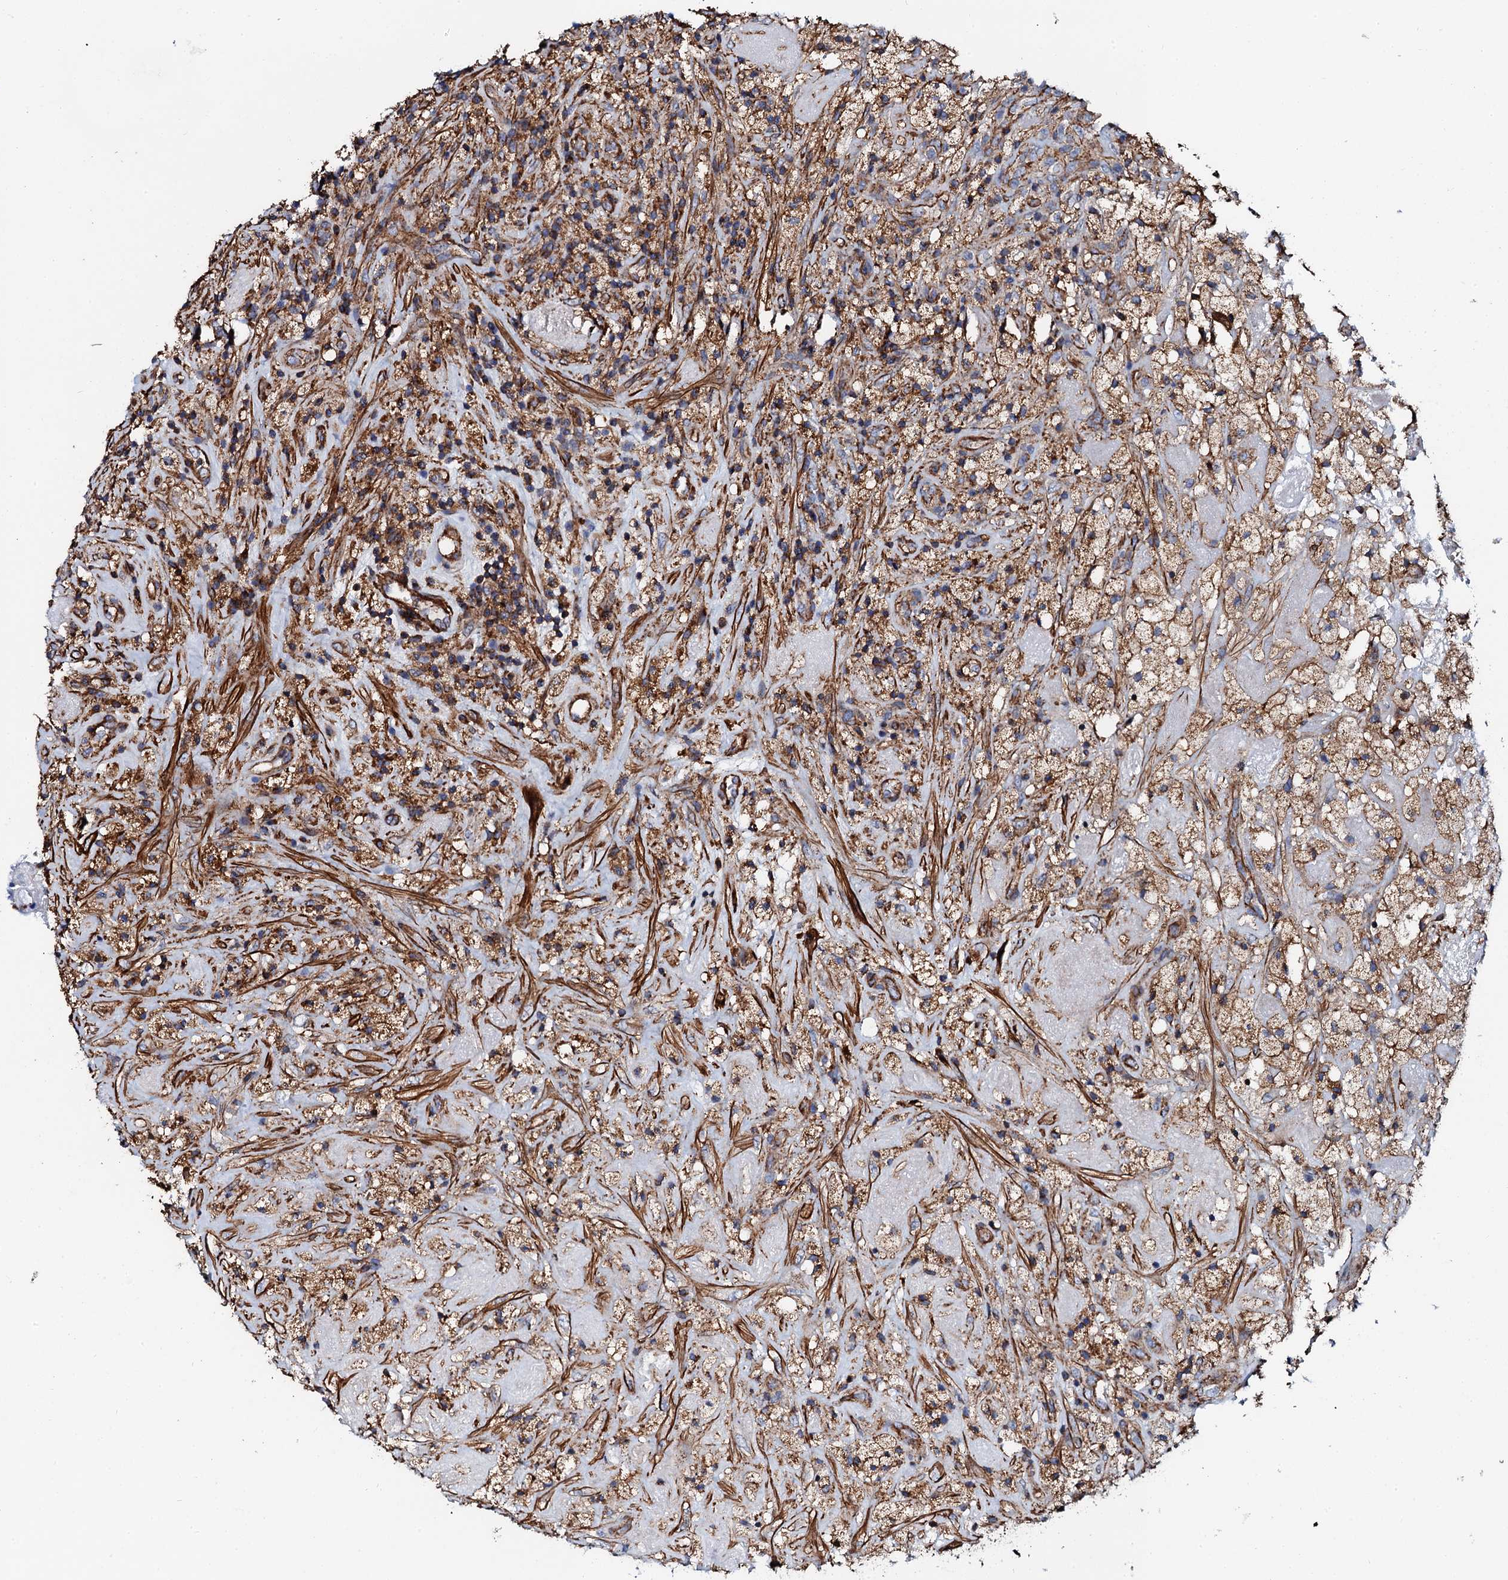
{"staining": {"intensity": "moderate", "quantity": ">75%", "location": "cytoplasmic/membranous"}, "tissue": "glioma", "cell_type": "Tumor cells", "image_type": "cancer", "snomed": [{"axis": "morphology", "description": "Glioma, malignant, High grade"}, {"axis": "topography", "description": "Brain"}], "caption": "Immunohistochemistry (IHC) of malignant high-grade glioma shows medium levels of moderate cytoplasmic/membranous staining in about >75% of tumor cells.", "gene": "INTS10", "patient": {"sex": "male", "age": 69}}